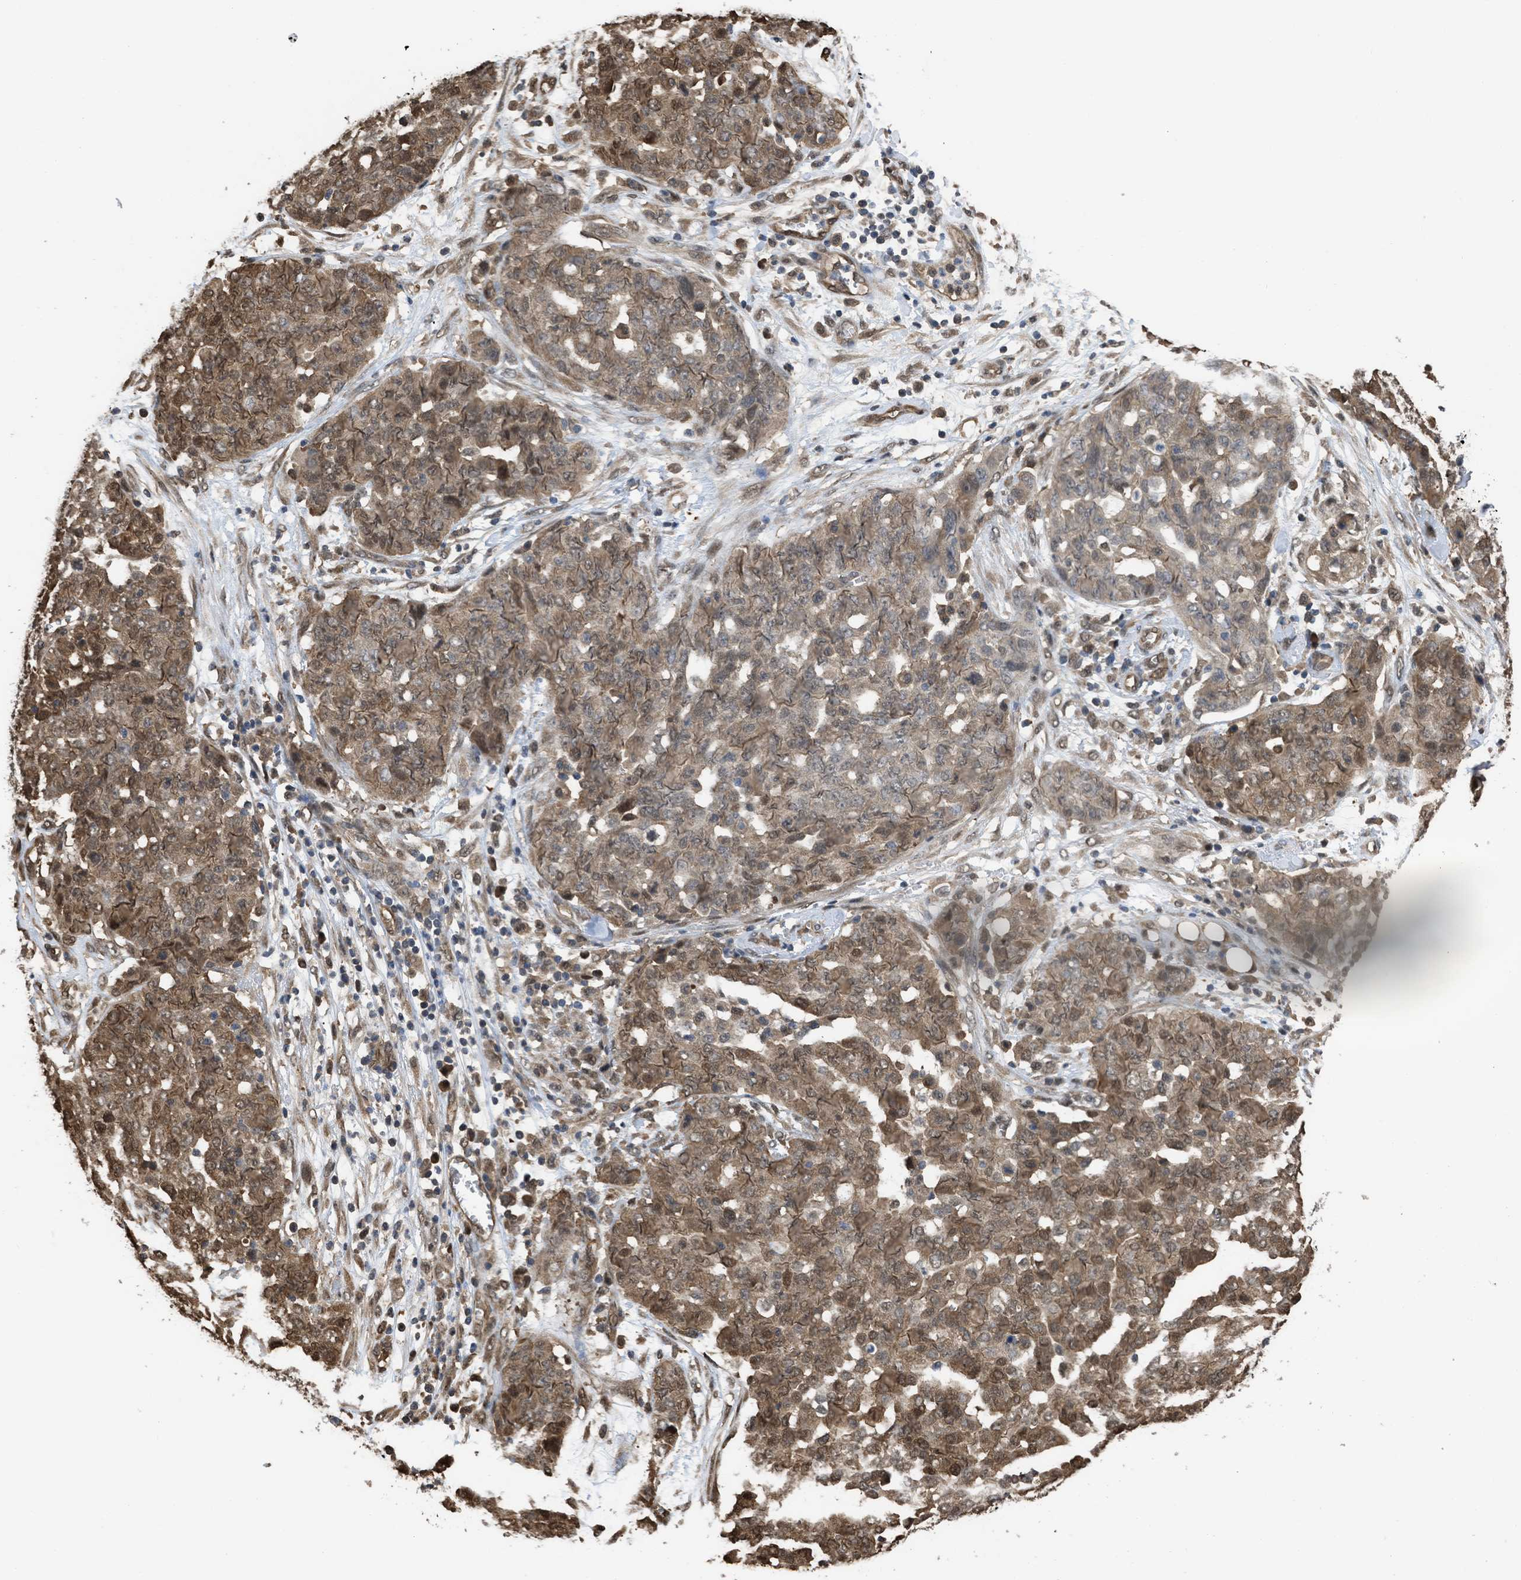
{"staining": {"intensity": "weak", "quantity": ">75%", "location": "cytoplasmic/membranous,nuclear"}, "tissue": "ovarian cancer", "cell_type": "Tumor cells", "image_type": "cancer", "snomed": [{"axis": "morphology", "description": "Cystadenocarcinoma, serous, NOS"}, {"axis": "topography", "description": "Soft tissue"}, {"axis": "topography", "description": "Ovary"}], "caption": "Immunohistochemistry (IHC) histopathology image of neoplastic tissue: human ovarian serous cystadenocarcinoma stained using IHC reveals low levels of weak protein expression localized specifically in the cytoplasmic/membranous and nuclear of tumor cells, appearing as a cytoplasmic/membranous and nuclear brown color.", "gene": "YWHAG", "patient": {"sex": "female", "age": 57}}